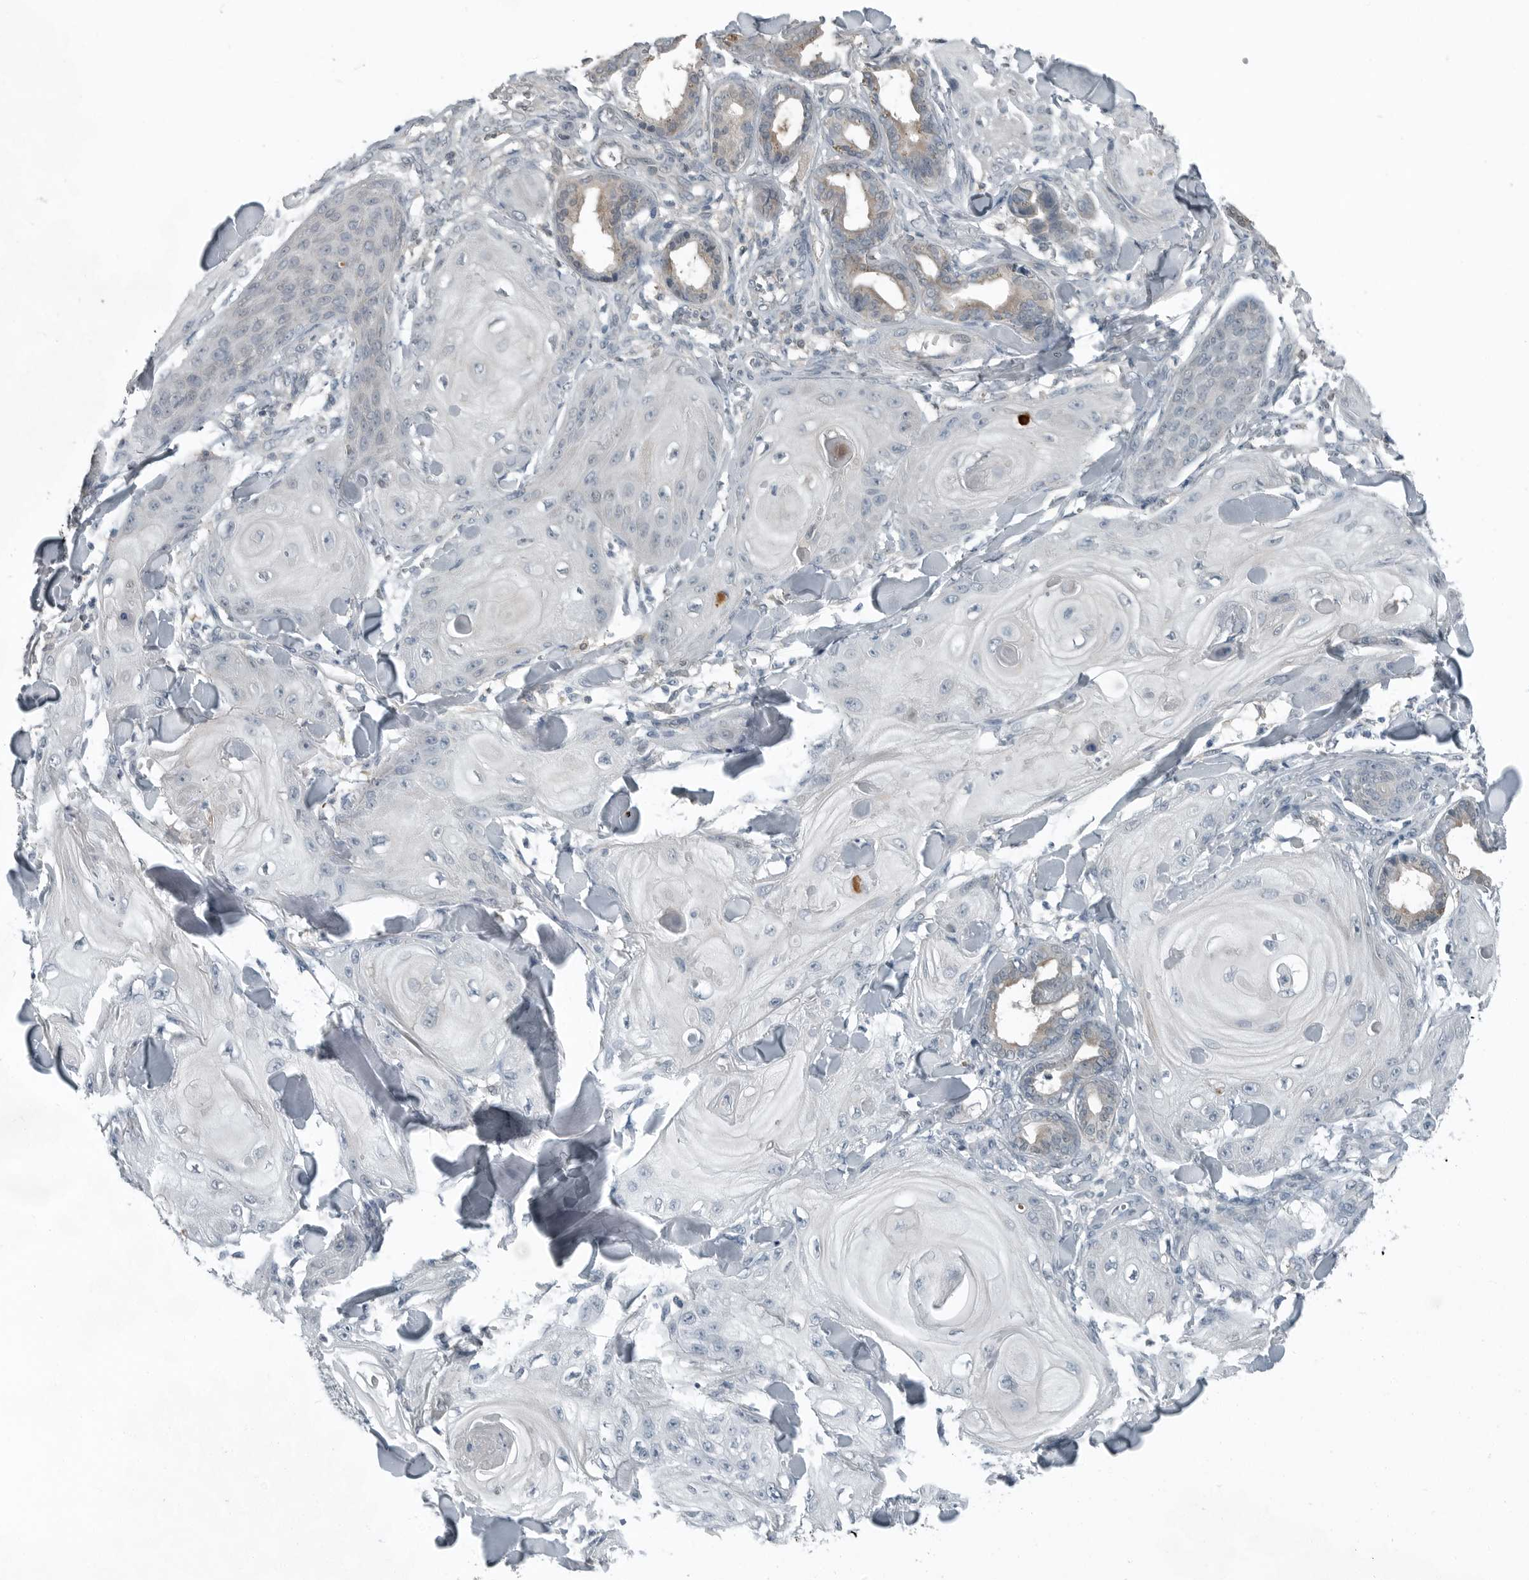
{"staining": {"intensity": "negative", "quantity": "none", "location": "none"}, "tissue": "skin cancer", "cell_type": "Tumor cells", "image_type": "cancer", "snomed": [{"axis": "morphology", "description": "Squamous cell carcinoma, NOS"}, {"axis": "topography", "description": "Skin"}], "caption": "The image reveals no significant positivity in tumor cells of skin cancer.", "gene": "KYAT1", "patient": {"sex": "male", "age": 74}}